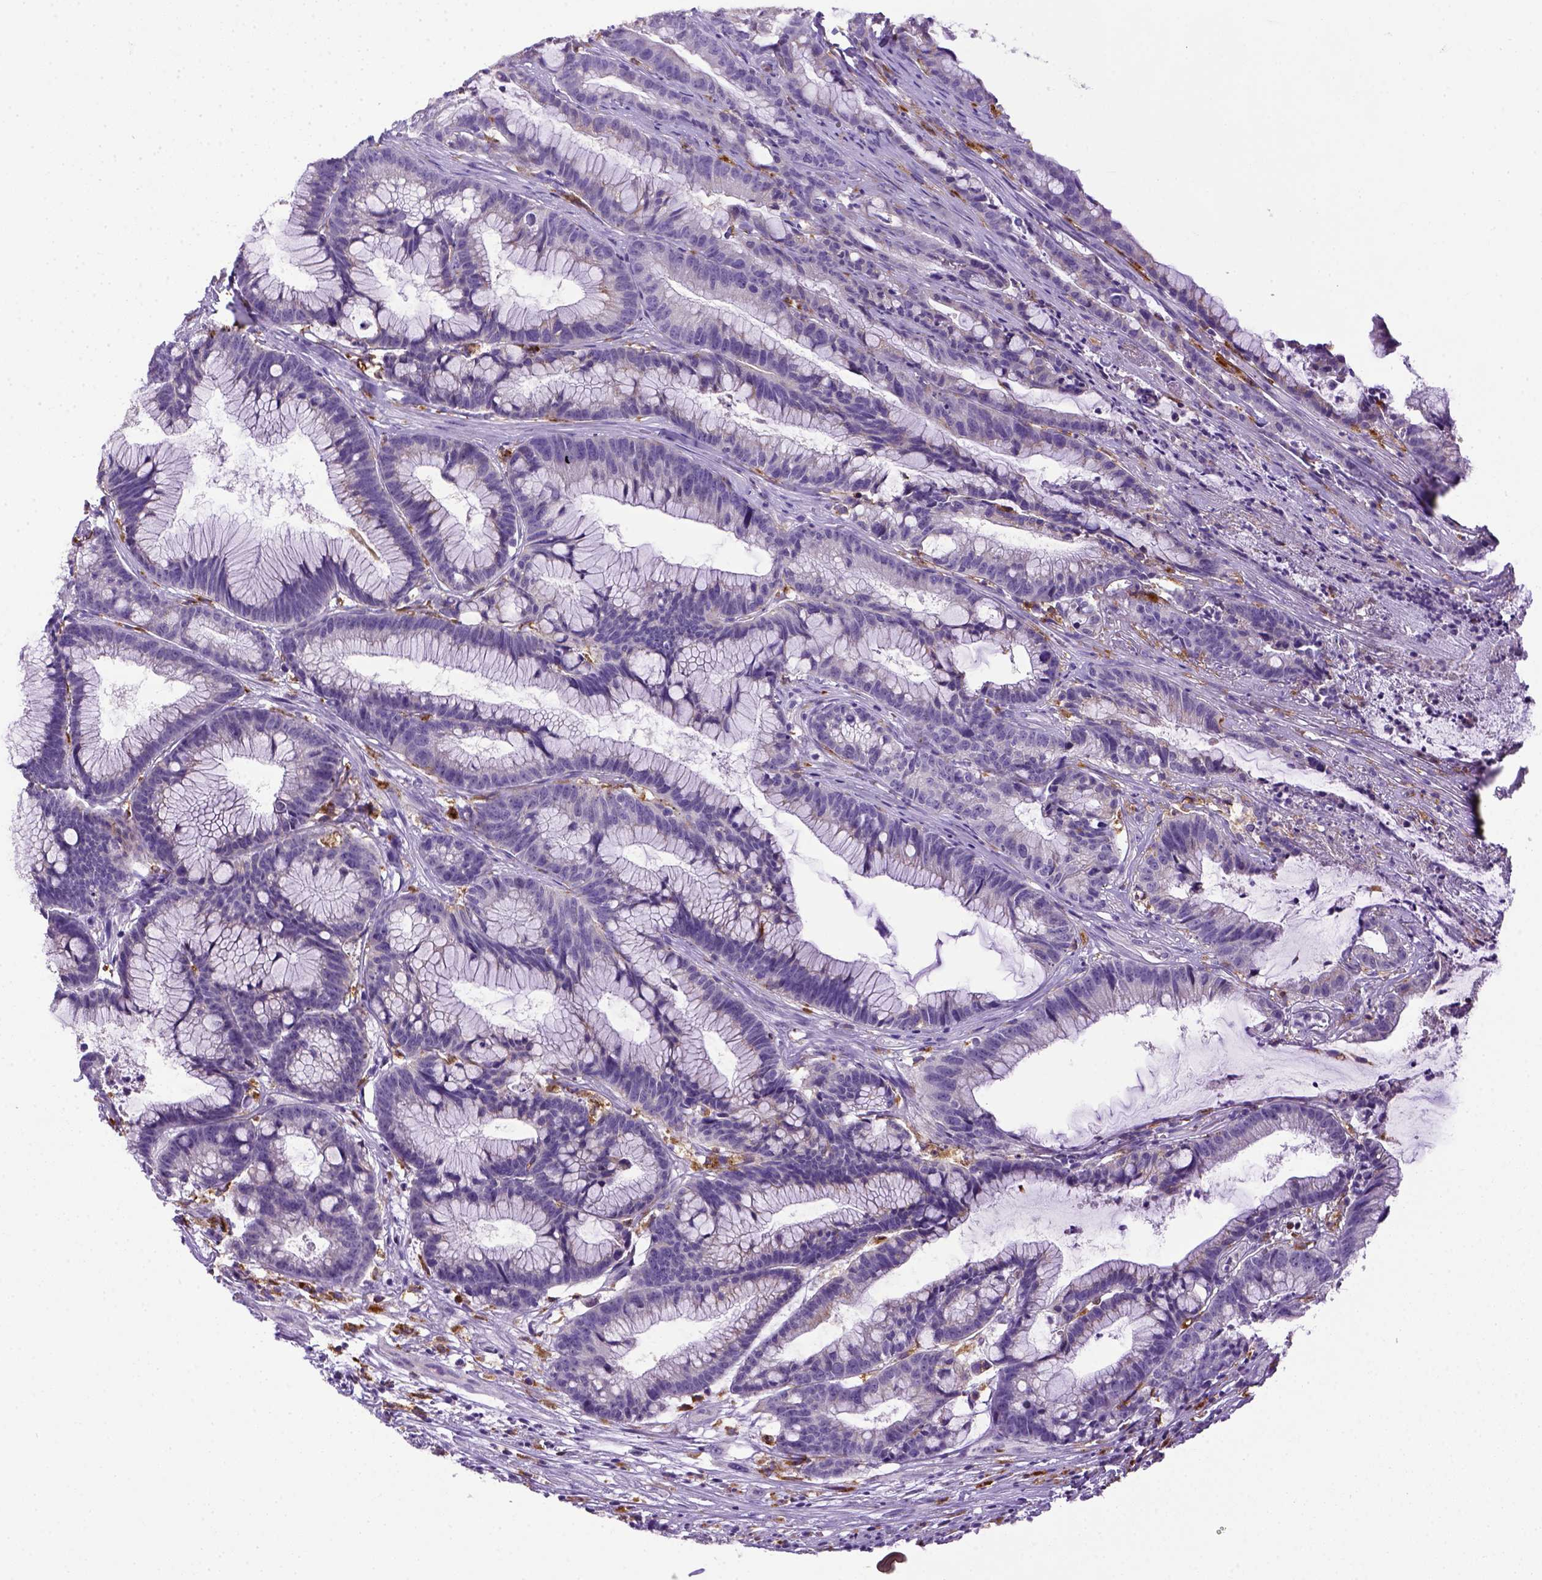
{"staining": {"intensity": "negative", "quantity": "none", "location": "none"}, "tissue": "colorectal cancer", "cell_type": "Tumor cells", "image_type": "cancer", "snomed": [{"axis": "morphology", "description": "Adenocarcinoma, NOS"}, {"axis": "topography", "description": "Colon"}], "caption": "IHC image of human colorectal cancer stained for a protein (brown), which exhibits no staining in tumor cells. Brightfield microscopy of immunohistochemistry stained with DAB (brown) and hematoxylin (blue), captured at high magnification.", "gene": "CD68", "patient": {"sex": "female", "age": 78}}